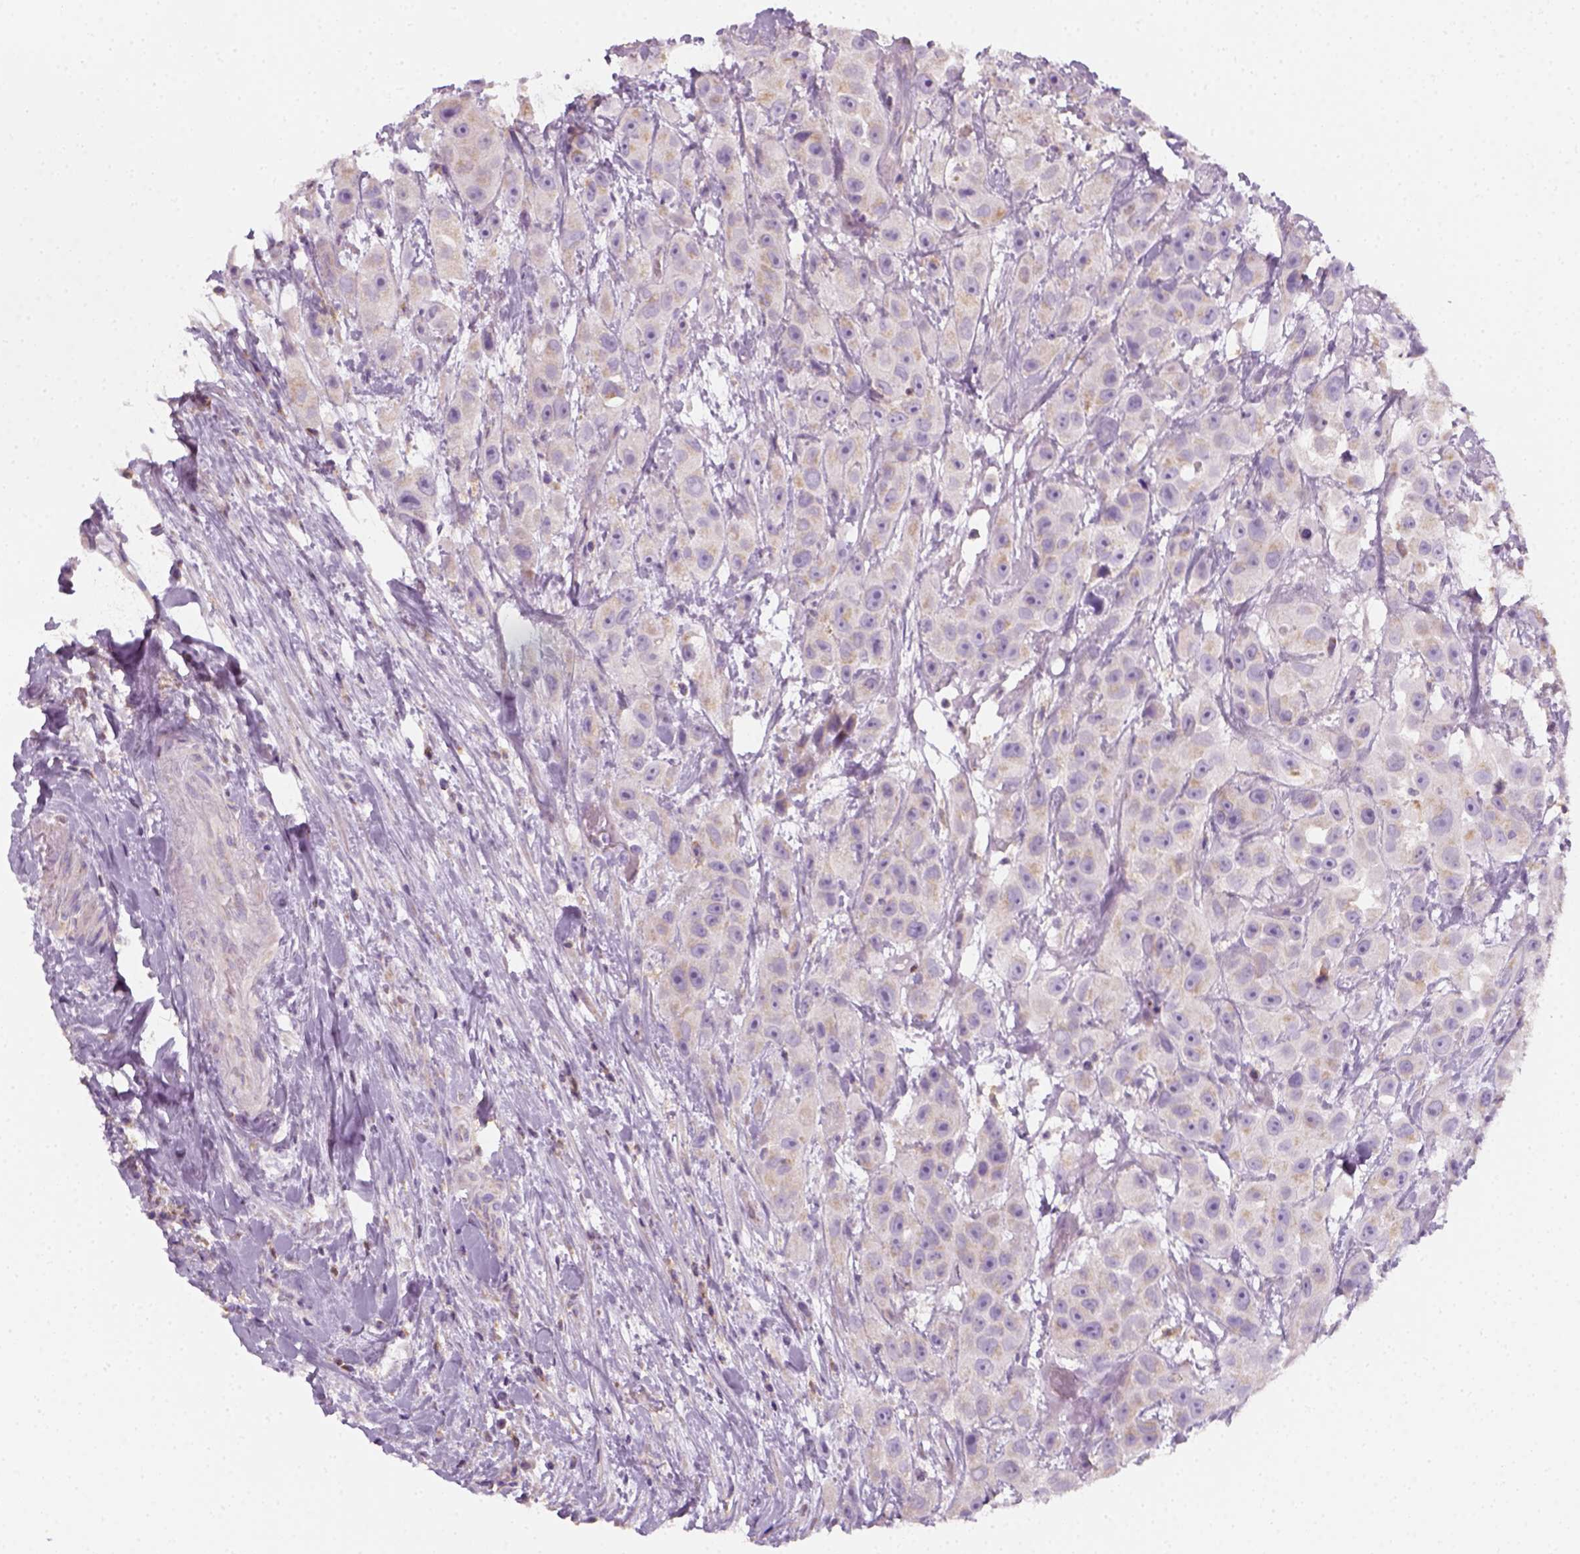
{"staining": {"intensity": "weak", "quantity": "<25%", "location": "cytoplasmic/membranous"}, "tissue": "urothelial cancer", "cell_type": "Tumor cells", "image_type": "cancer", "snomed": [{"axis": "morphology", "description": "Urothelial carcinoma, High grade"}, {"axis": "topography", "description": "Urinary bladder"}], "caption": "High power microscopy micrograph of an immunohistochemistry (IHC) histopathology image of urothelial carcinoma (high-grade), revealing no significant expression in tumor cells.", "gene": "AWAT2", "patient": {"sex": "male", "age": 79}}